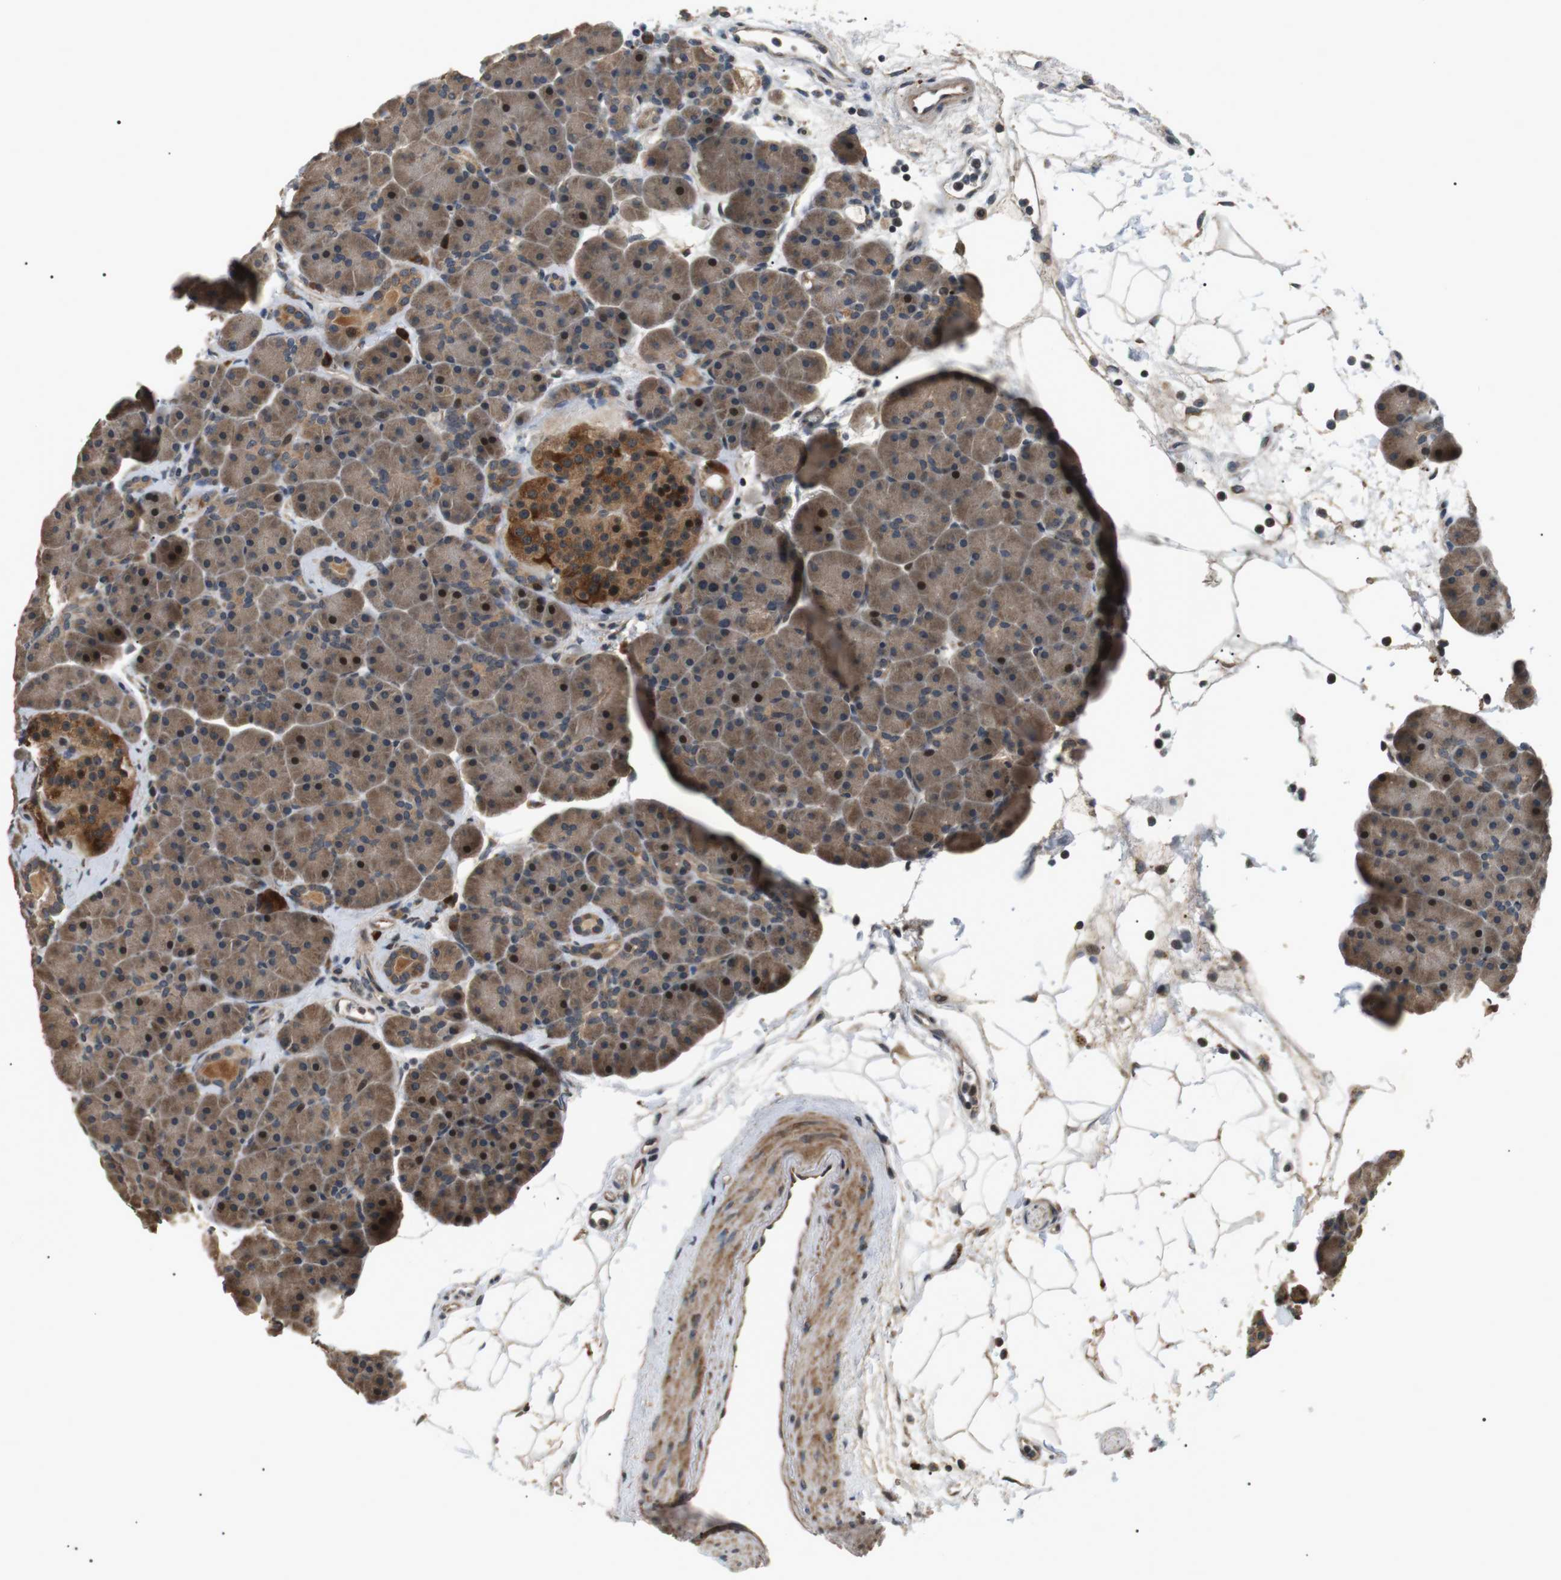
{"staining": {"intensity": "weak", "quantity": ">75%", "location": "cytoplasmic/membranous"}, "tissue": "pancreas", "cell_type": "Exocrine glandular cells", "image_type": "normal", "snomed": [{"axis": "morphology", "description": "Normal tissue, NOS"}, {"axis": "topography", "description": "Pancreas"}], "caption": "Pancreas stained with a brown dye displays weak cytoplasmic/membranous positive positivity in approximately >75% of exocrine glandular cells.", "gene": "HSPA13", "patient": {"sex": "male", "age": 66}}